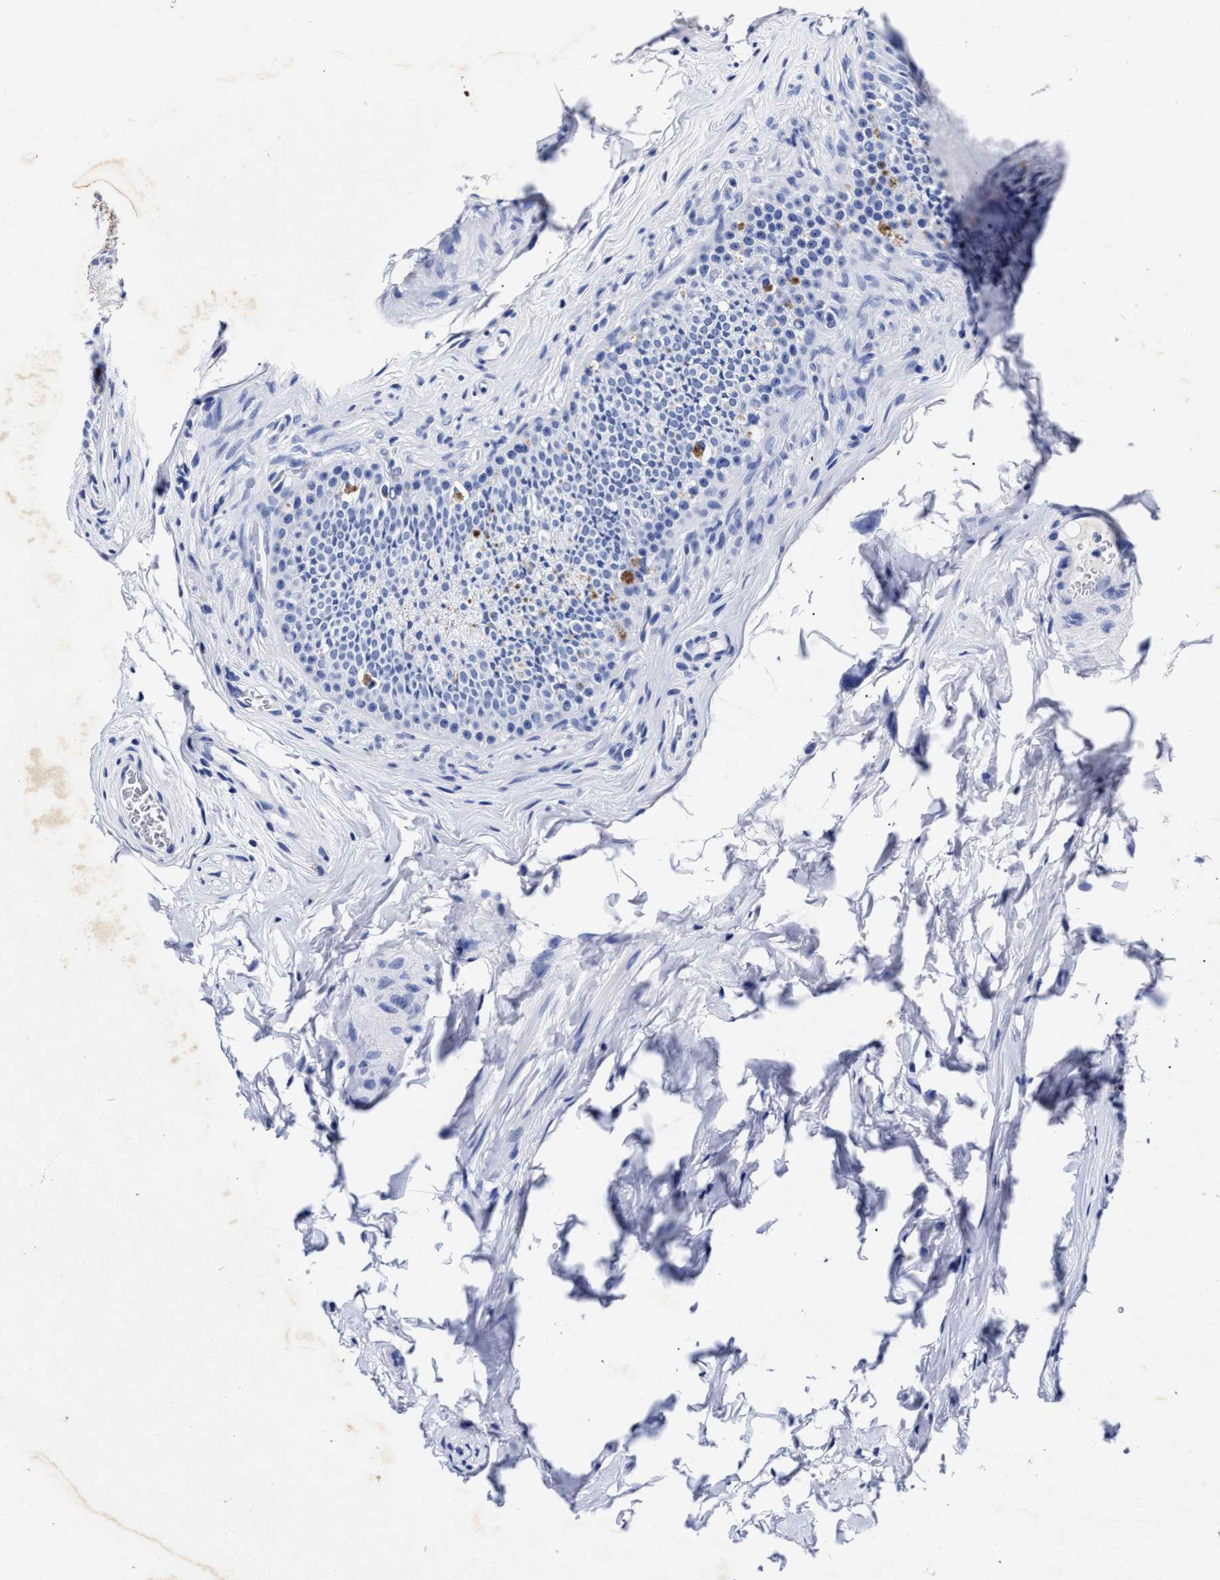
{"staining": {"intensity": "negative", "quantity": "none", "location": "none"}, "tissue": "epididymis", "cell_type": "Glandular cells", "image_type": "normal", "snomed": [{"axis": "morphology", "description": "Normal tissue, NOS"}, {"axis": "topography", "description": "Testis"}, {"axis": "topography", "description": "Epididymis"}], "caption": "Micrograph shows no significant protein positivity in glandular cells of unremarkable epididymis.", "gene": "LRRC8E", "patient": {"sex": "male", "age": 36}}